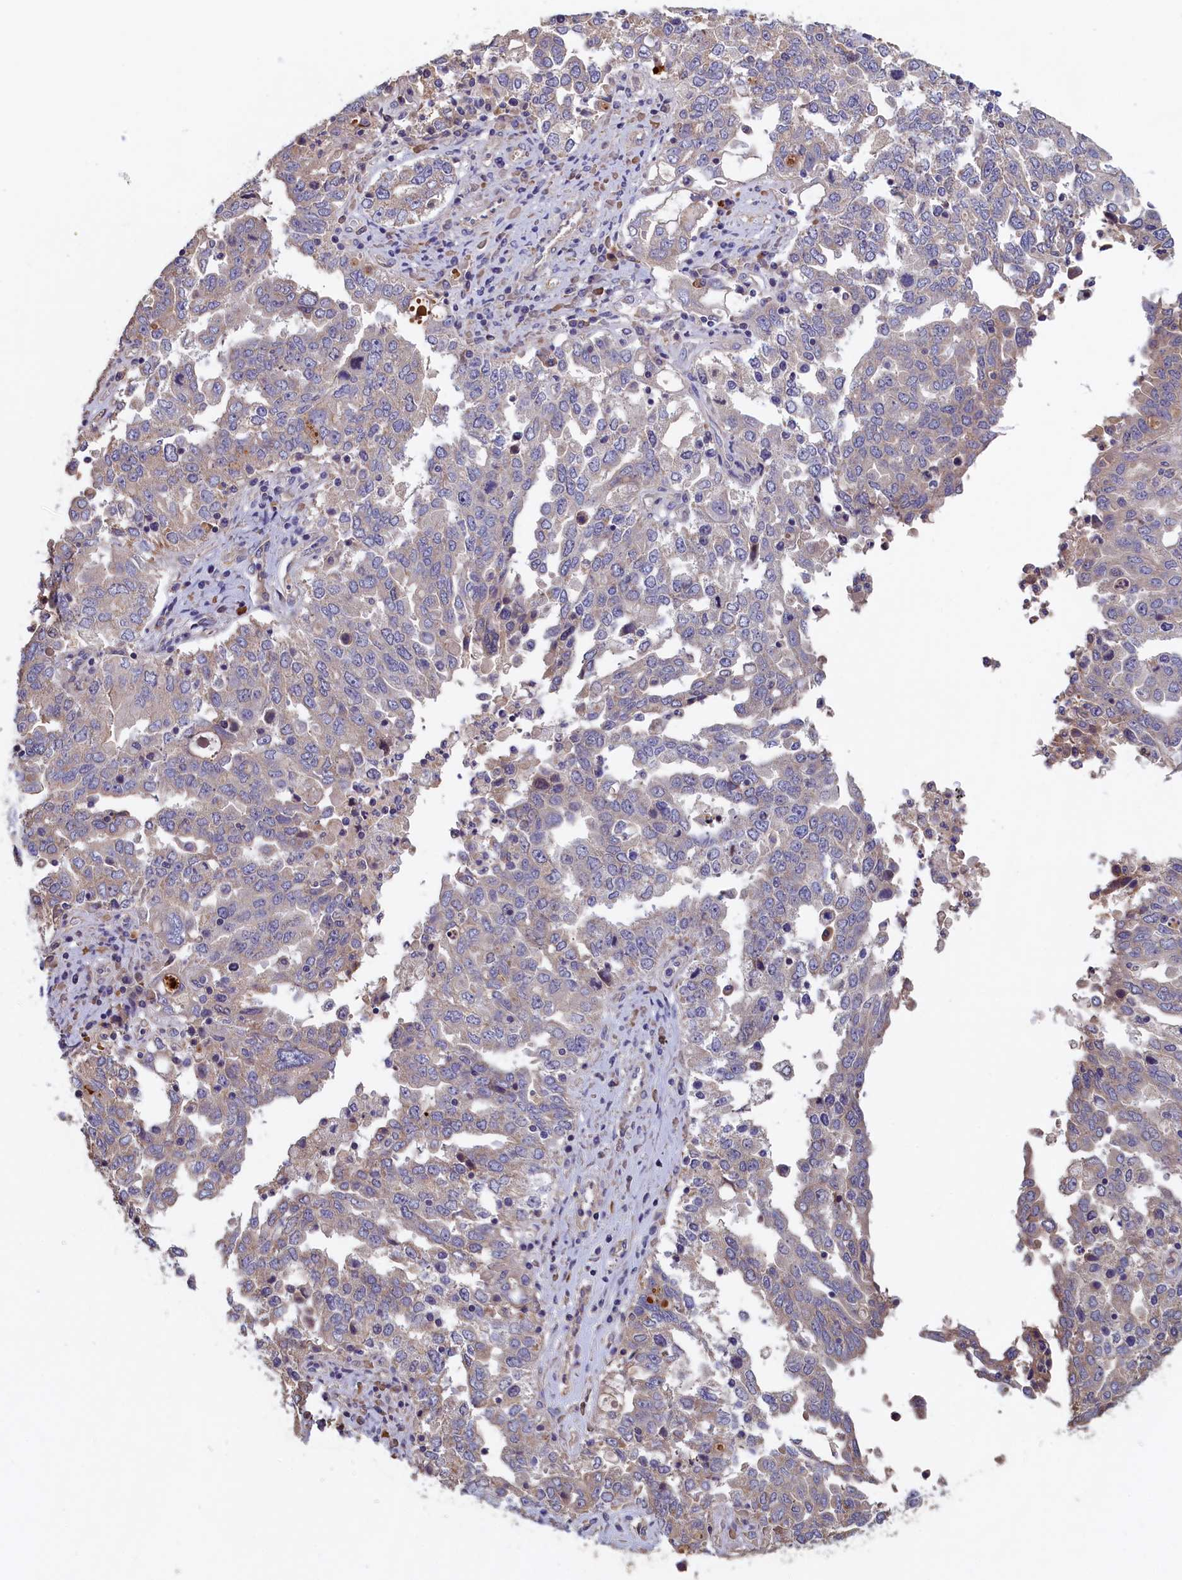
{"staining": {"intensity": "weak", "quantity": "<25%", "location": "cytoplasmic/membranous"}, "tissue": "ovarian cancer", "cell_type": "Tumor cells", "image_type": "cancer", "snomed": [{"axis": "morphology", "description": "Carcinoma, endometroid"}, {"axis": "topography", "description": "Ovary"}], "caption": "IHC image of neoplastic tissue: endometroid carcinoma (ovarian) stained with DAB demonstrates no significant protein expression in tumor cells. (Brightfield microscopy of DAB (3,3'-diaminobenzidine) immunohistochemistry at high magnification).", "gene": "ANKRD2", "patient": {"sex": "female", "age": 62}}